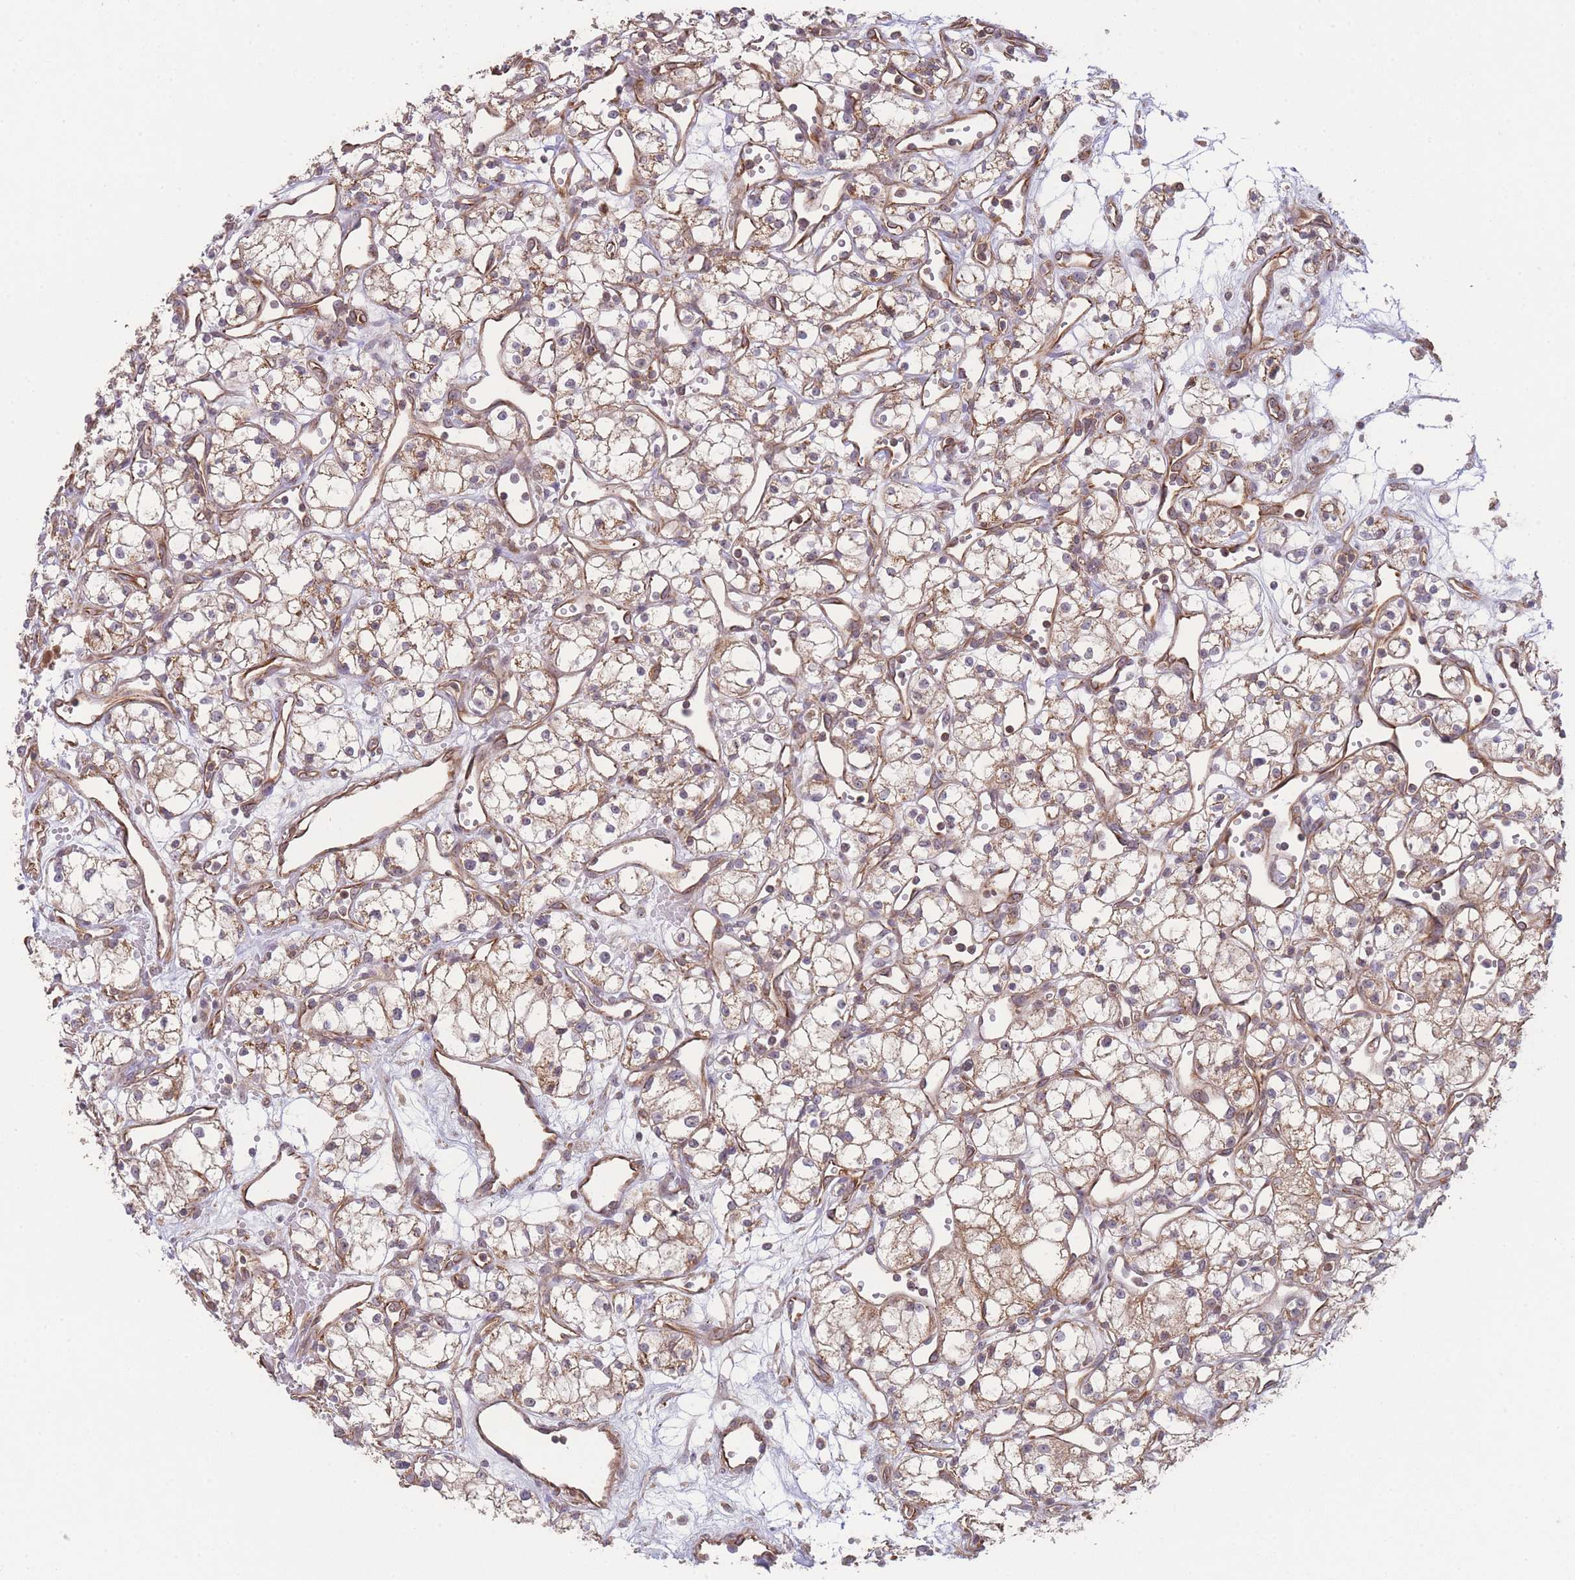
{"staining": {"intensity": "moderate", "quantity": ">75%", "location": "cytoplasmic/membranous"}, "tissue": "renal cancer", "cell_type": "Tumor cells", "image_type": "cancer", "snomed": [{"axis": "morphology", "description": "Adenocarcinoma, NOS"}, {"axis": "topography", "description": "Kidney"}], "caption": "Renal cancer tissue reveals moderate cytoplasmic/membranous expression in approximately >75% of tumor cells (Stains: DAB (3,3'-diaminobenzidine) in brown, nuclei in blue, Microscopy: brightfield microscopy at high magnification).", "gene": "PXMP4", "patient": {"sex": "male", "age": 59}}